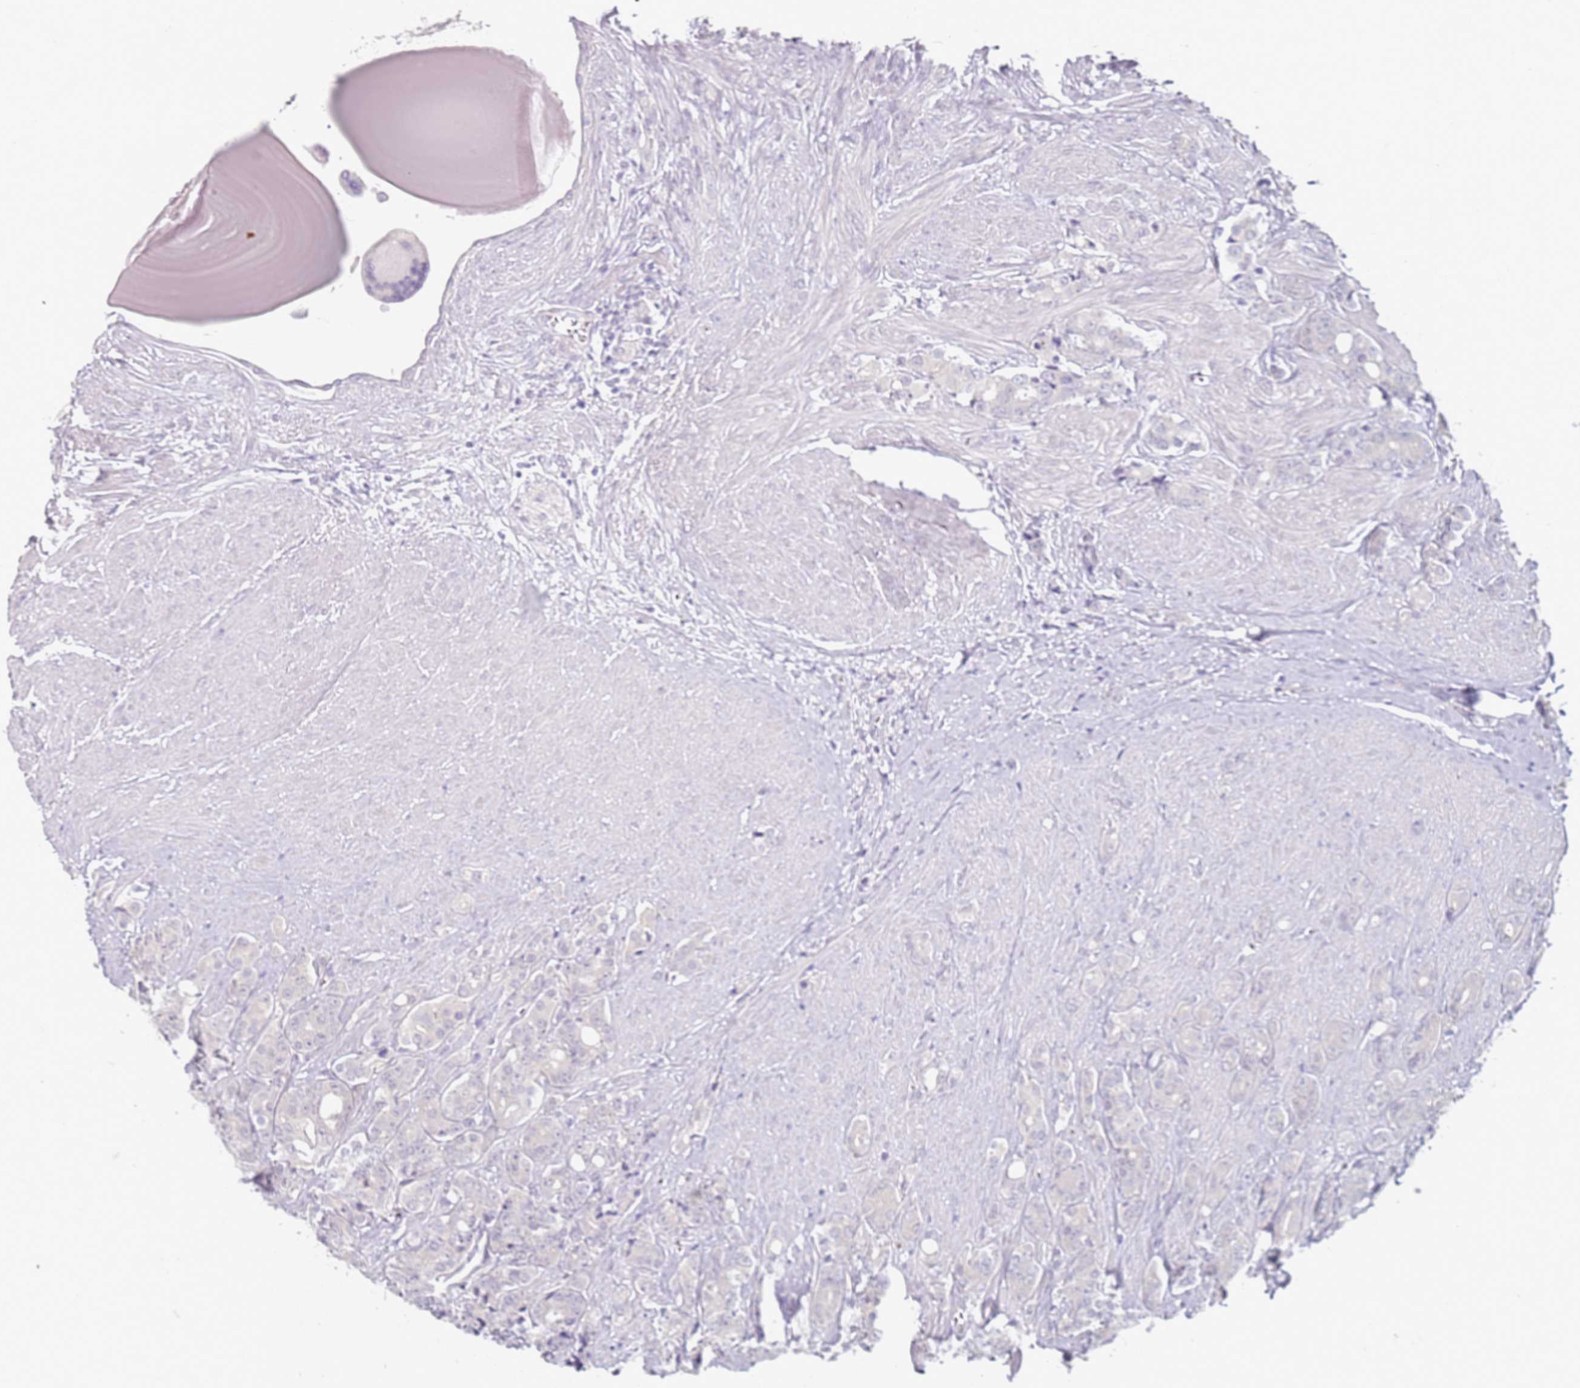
{"staining": {"intensity": "negative", "quantity": "none", "location": "none"}, "tissue": "prostate cancer", "cell_type": "Tumor cells", "image_type": "cancer", "snomed": [{"axis": "morphology", "description": "Adenocarcinoma, High grade"}, {"axis": "topography", "description": "Prostate"}], "caption": "Immunohistochemistry (IHC) image of neoplastic tissue: human prostate cancer stained with DAB displays no significant protein positivity in tumor cells.", "gene": "CD40LG", "patient": {"sex": "male", "age": 62}}